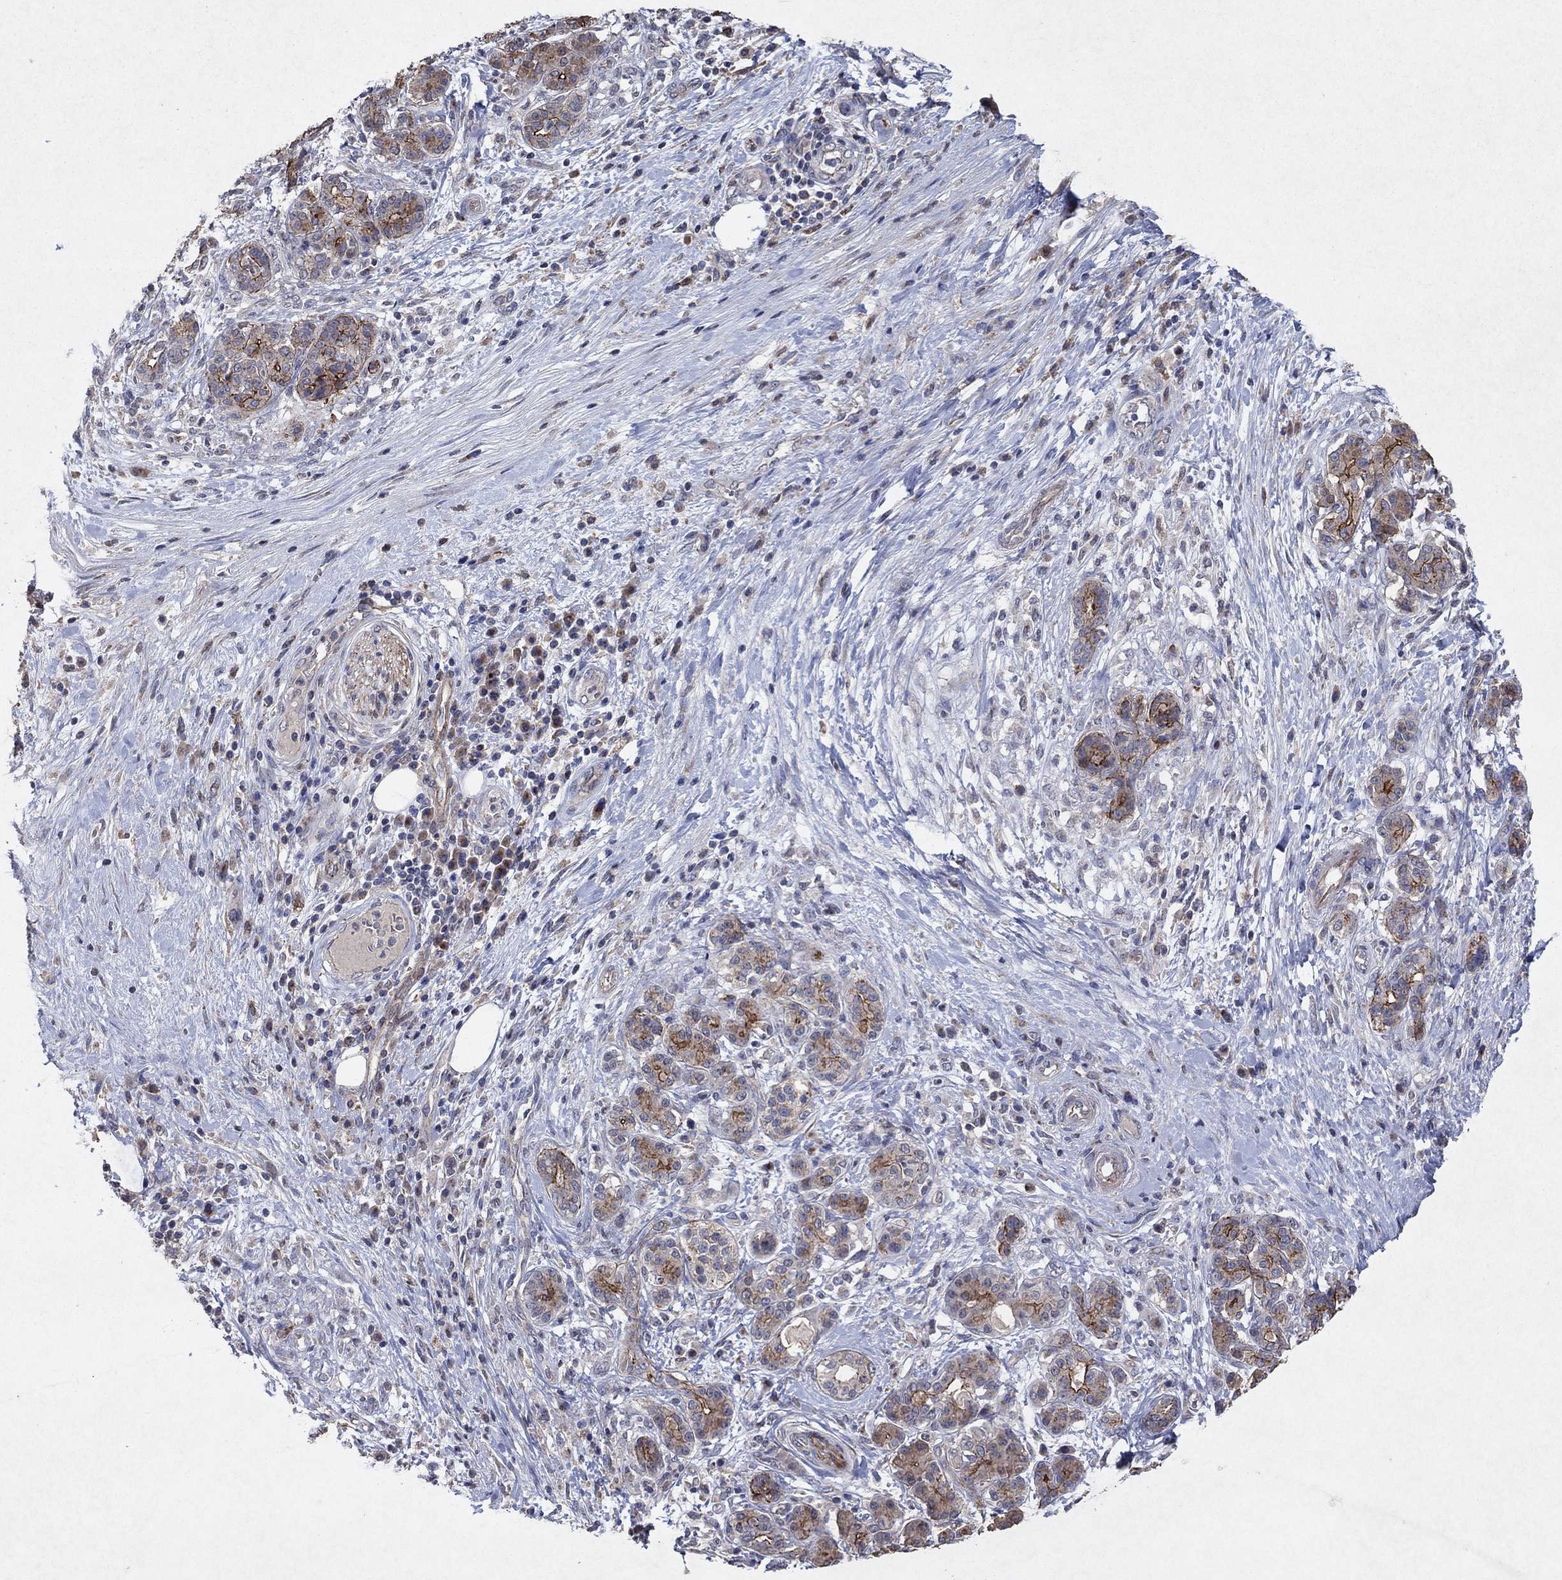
{"staining": {"intensity": "strong", "quantity": "<25%", "location": "cytoplasmic/membranous"}, "tissue": "pancreatic cancer", "cell_type": "Tumor cells", "image_type": "cancer", "snomed": [{"axis": "morphology", "description": "Adenocarcinoma, NOS"}, {"axis": "topography", "description": "Pancreas"}], "caption": "Human pancreatic cancer (adenocarcinoma) stained with a protein marker exhibits strong staining in tumor cells.", "gene": "FRG1", "patient": {"sex": "female", "age": 73}}